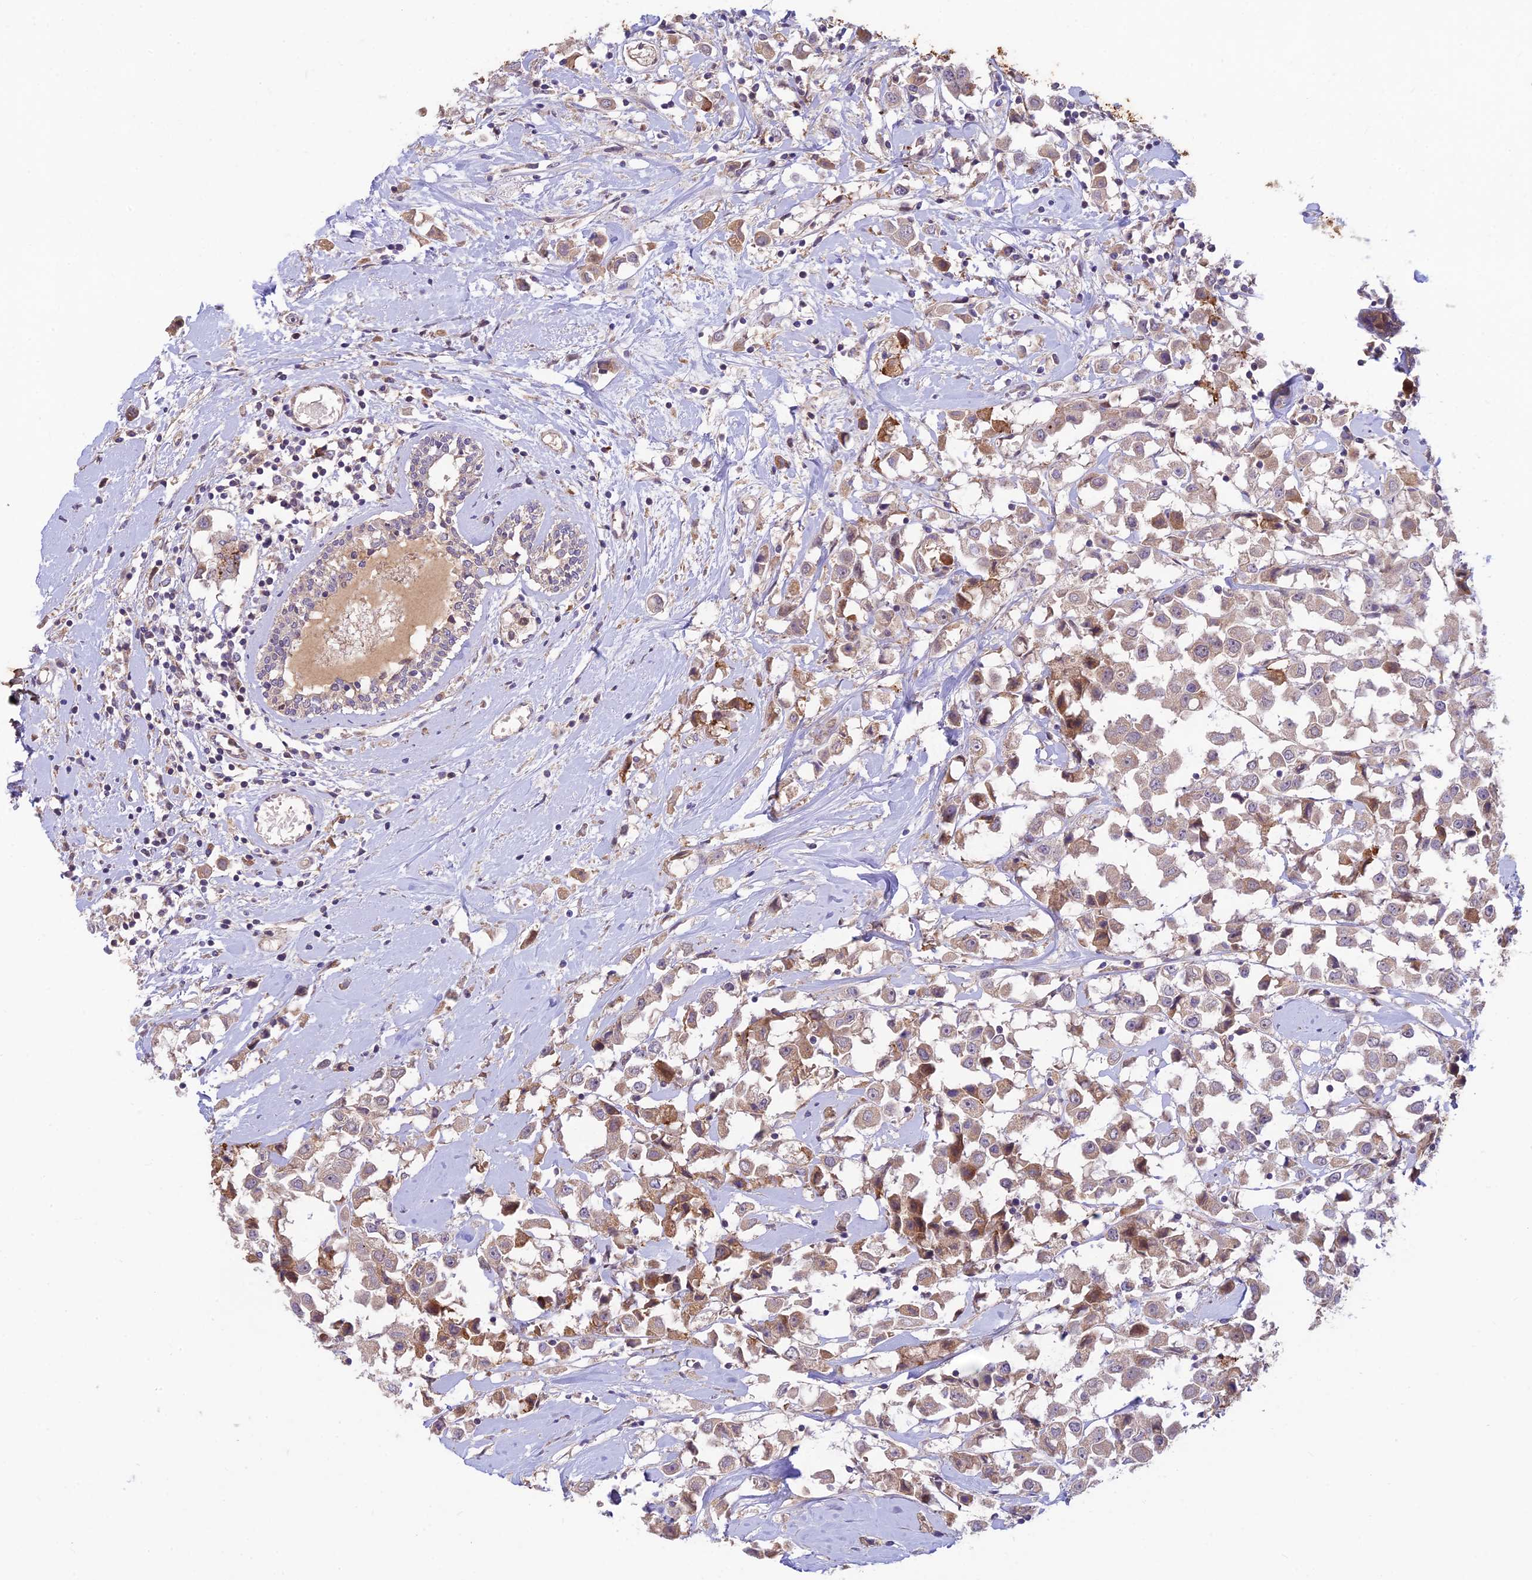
{"staining": {"intensity": "weak", "quantity": ">75%", "location": "cytoplasmic/membranous"}, "tissue": "breast cancer", "cell_type": "Tumor cells", "image_type": "cancer", "snomed": [{"axis": "morphology", "description": "Duct carcinoma"}, {"axis": "topography", "description": "Breast"}], "caption": "A brown stain labels weak cytoplasmic/membranous expression of a protein in human breast cancer (invasive ductal carcinoma) tumor cells. (DAB (3,3'-diaminobenzidine) IHC with brightfield microscopy, high magnification).", "gene": "ASPDH", "patient": {"sex": "female", "age": 61}}